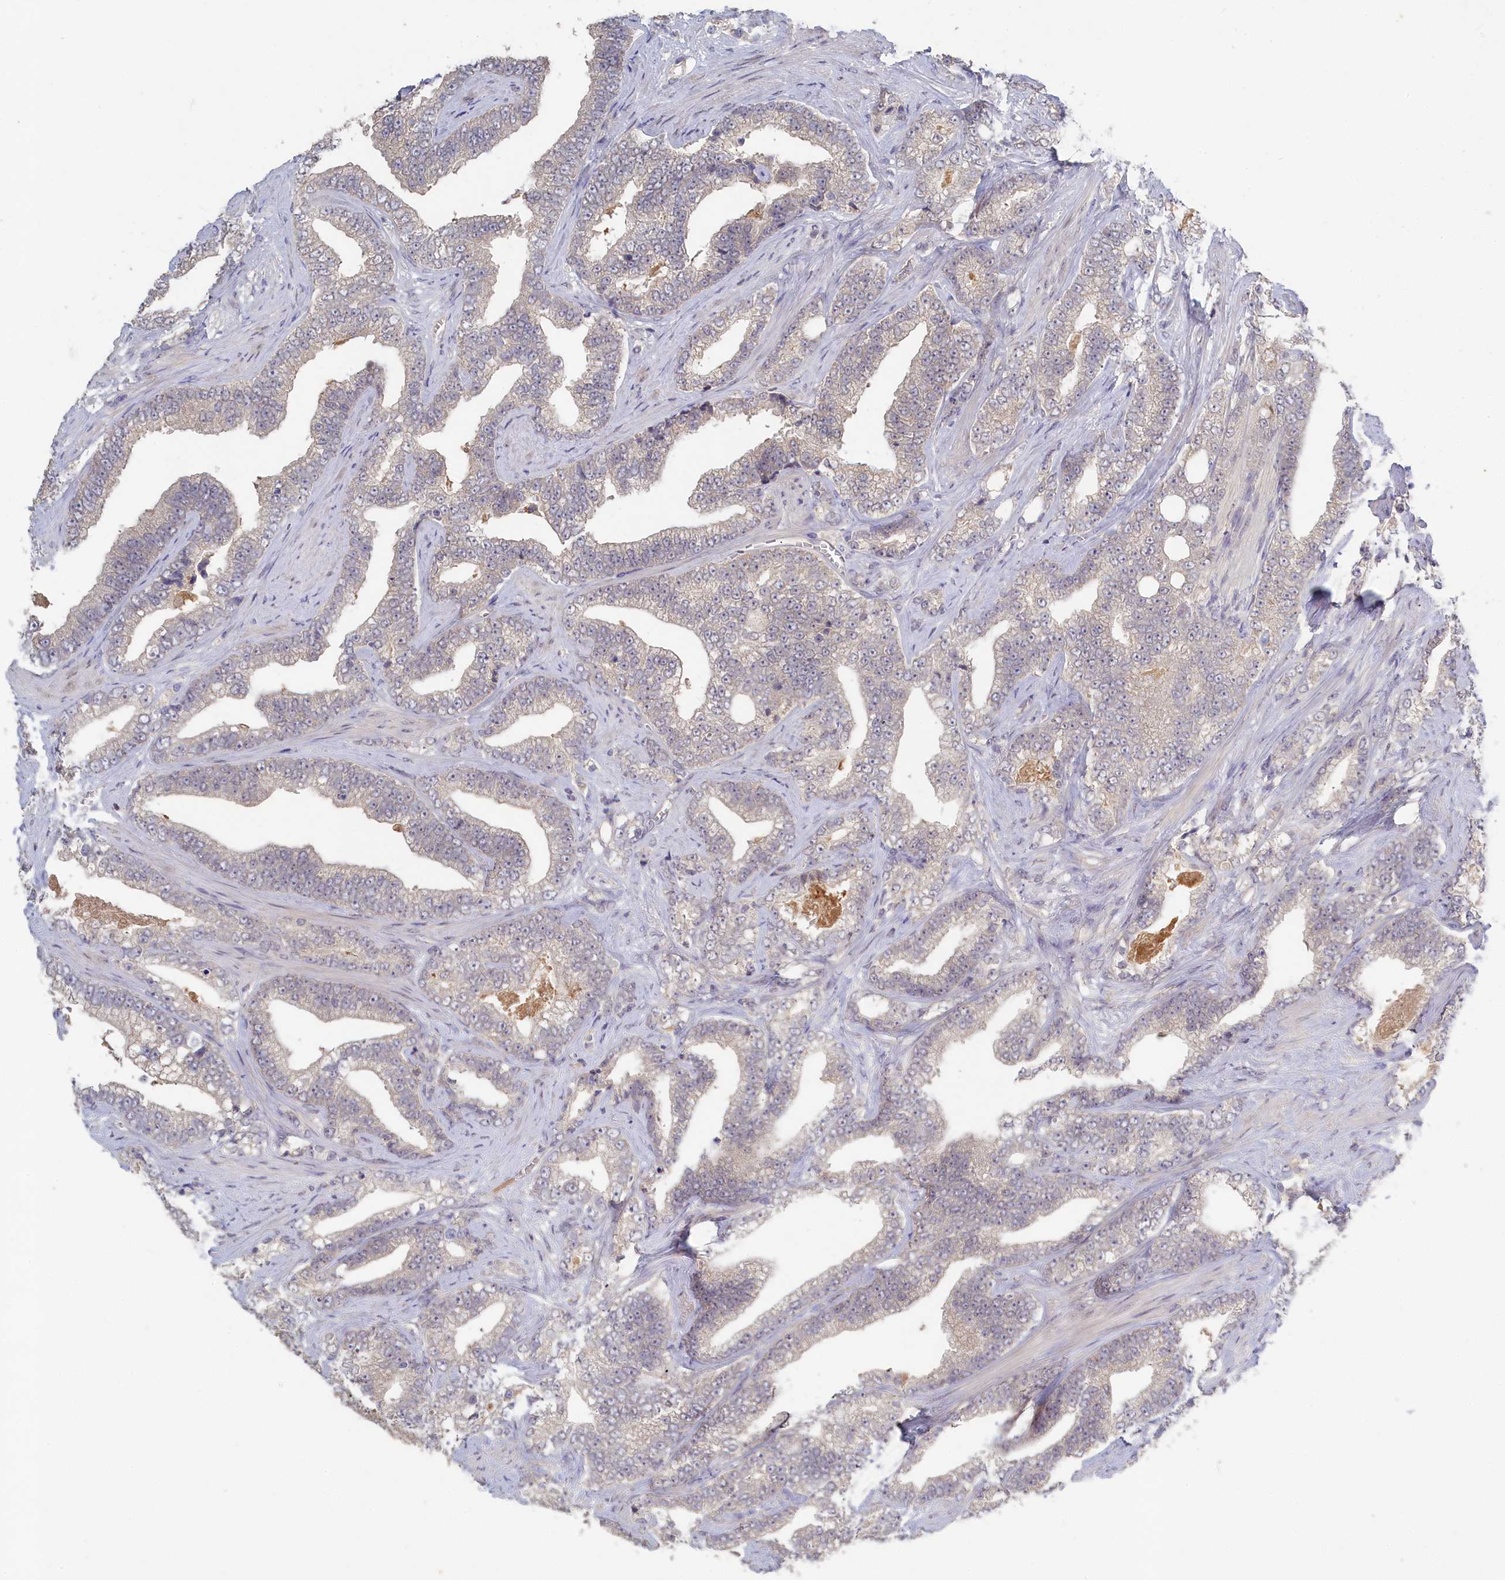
{"staining": {"intensity": "negative", "quantity": "none", "location": "none"}, "tissue": "prostate cancer", "cell_type": "Tumor cells", "image_type": "cancer", "snomed": [{"axis": "morphology", "description": "Adenocarcinoma, High grade"}, {"axis": "topography", "description": "Prostate and seminal vesicle, NOS"}], "caption": "Immunohistochemistry photomicrograph of neoplastic tissue: human adenocarcinoma (high-grade) (prostate) stained with DAB reveals no significant protein staining in tumor cells.", "gene": "CELF5", "patient": {"sex": "male", "age": 67}}